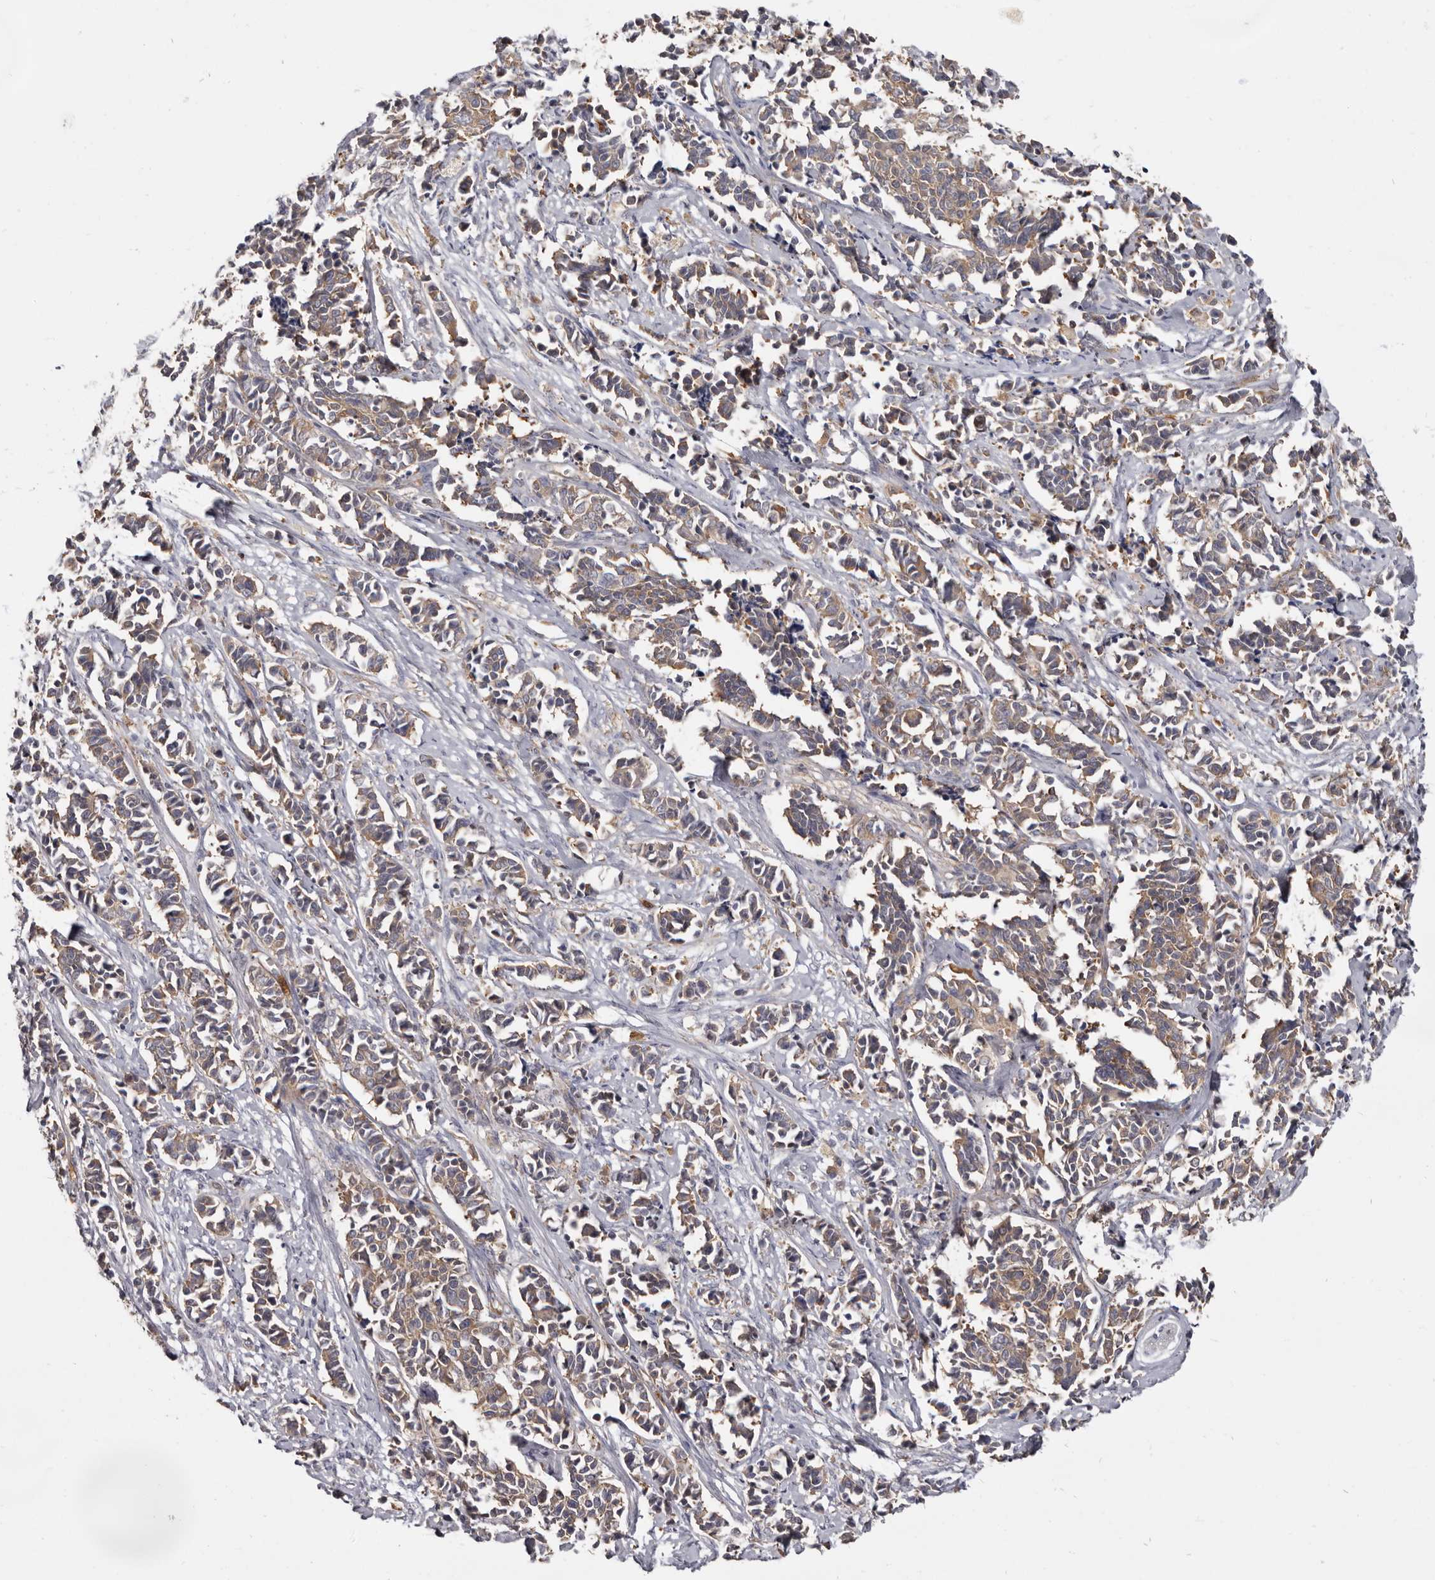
{"staining": {"intensity": "weak", "quantity": ">75%", "location": "cytoplasmic/membranous"}, "tissue": "cervical cancer", "cell_type": "Tumor cells", "image_type": "cancer", "snomed": [{"axis": "morphology", "description": "Normal tissue, NOS"}, {"axis": "morphology", "description": "Squamous cell carcinoma, NOS"}, {"axis": "topography", "description": "Cervix"}], "caption": "A brown stain highlights weak cytoplasmic/membranous expression of a protein in cervical cancer tumor cells. (brown staining indicates protein expression, while blue staining denotes nuclei).", "gene": "CBL", "patient": {"sex": "female", "age": 35}}